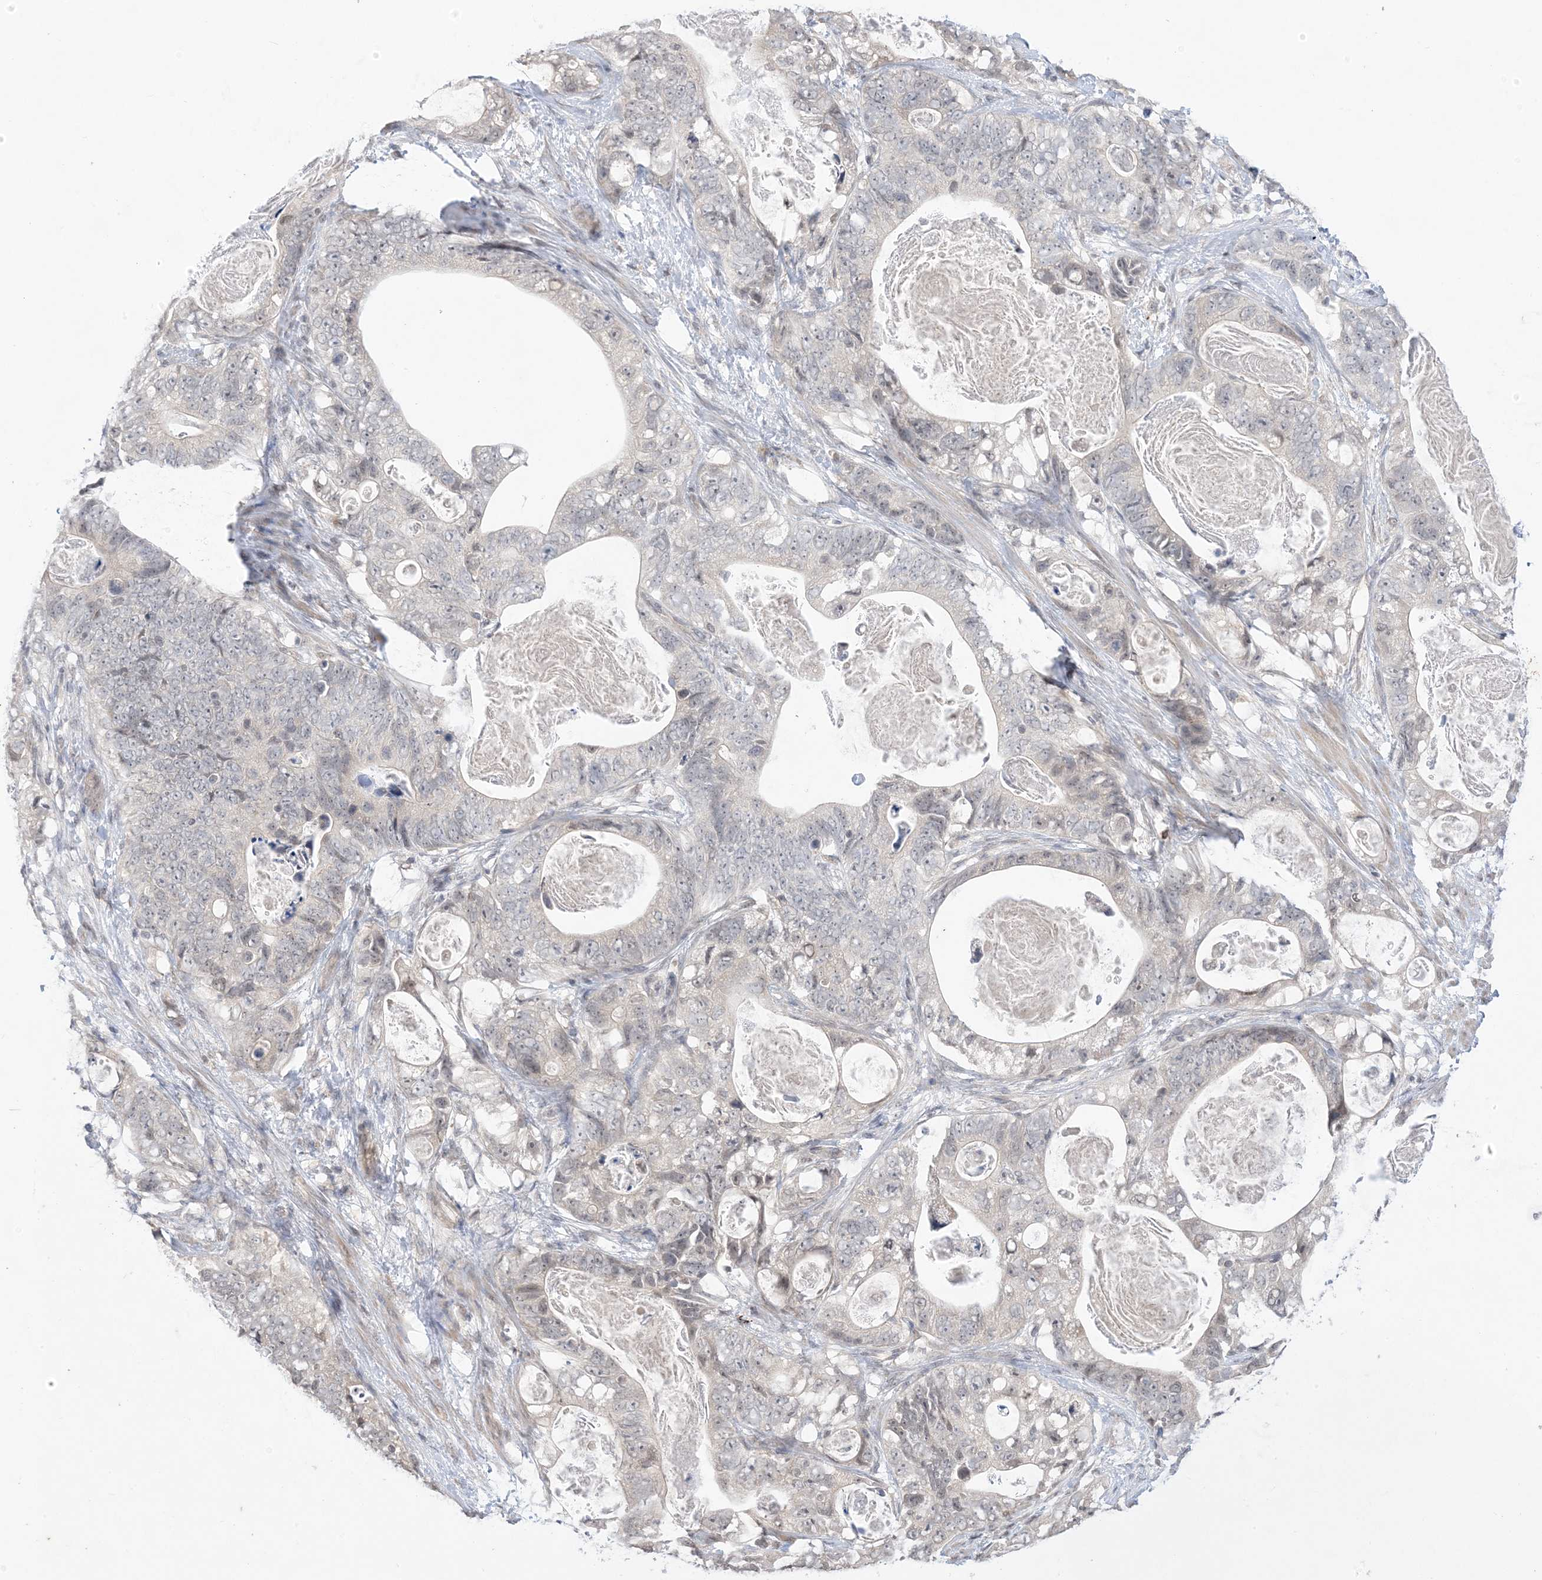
{"staining": {"intensity": "negative", "quantity": "none", "location": "none"}, "tissue": "stomach cancer", "cell_type": "Tumor cells", "image_type": "cancer", "snomed": [{"axis": "morphology", "description": "Normal tissue, NOS"}, {"axis": "morphology", "description": "Adenocarcinoma, NOS"}, {"axis": "topography", "description": "Stomach"}], "caption": "Immunohistochemical staining of human stomach adenocarcinoma shows no significant positivity in tumor cells.", "gene": "RANBP9", "patient": {"sex": "female", "age": 89}}